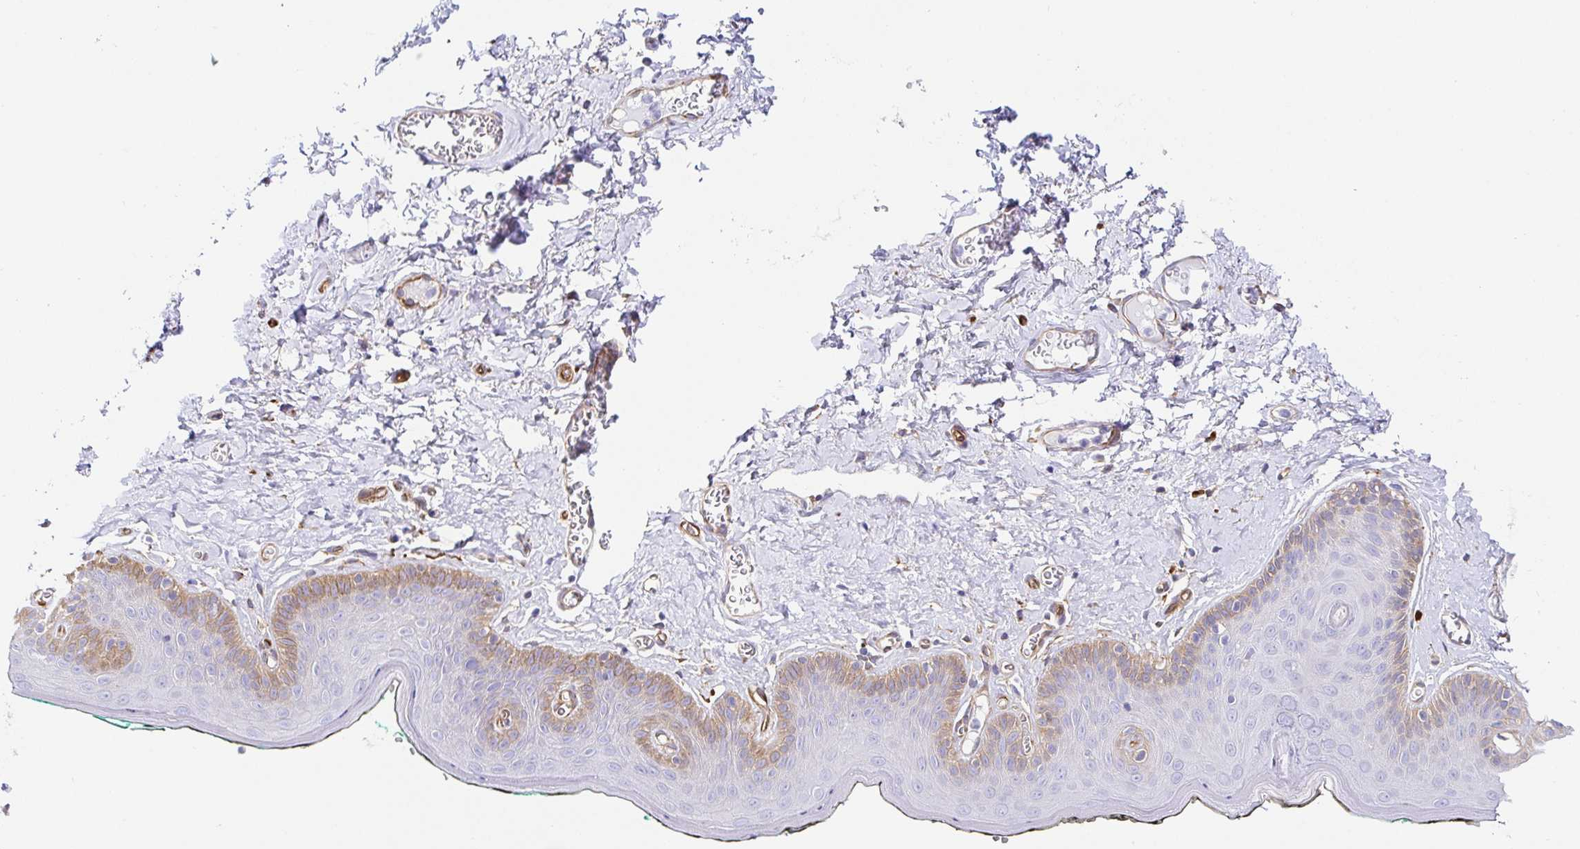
{"staining": {"intensity": "moderate", "quantity": "<25%", "location": "cytoplasmic/membranous"}, "tissue": "skin", "cell_type": "Epidermal cells", "image_type": "normal", "snomed": [{"axis": "morphology", "description": "Normal tissue, NOS"}, {"axis": "topography", "description": "Vulva"}, {"axis": "topography", "description": "Peripheral nerve tissue"}], "caption": "IHC of benign skin shows low levels of moderate cytoplasmic/membranous staining in about <25% of epidermal cells.", "gene": "DOCK1", "patient": {"sex": "female", "age": 66}}